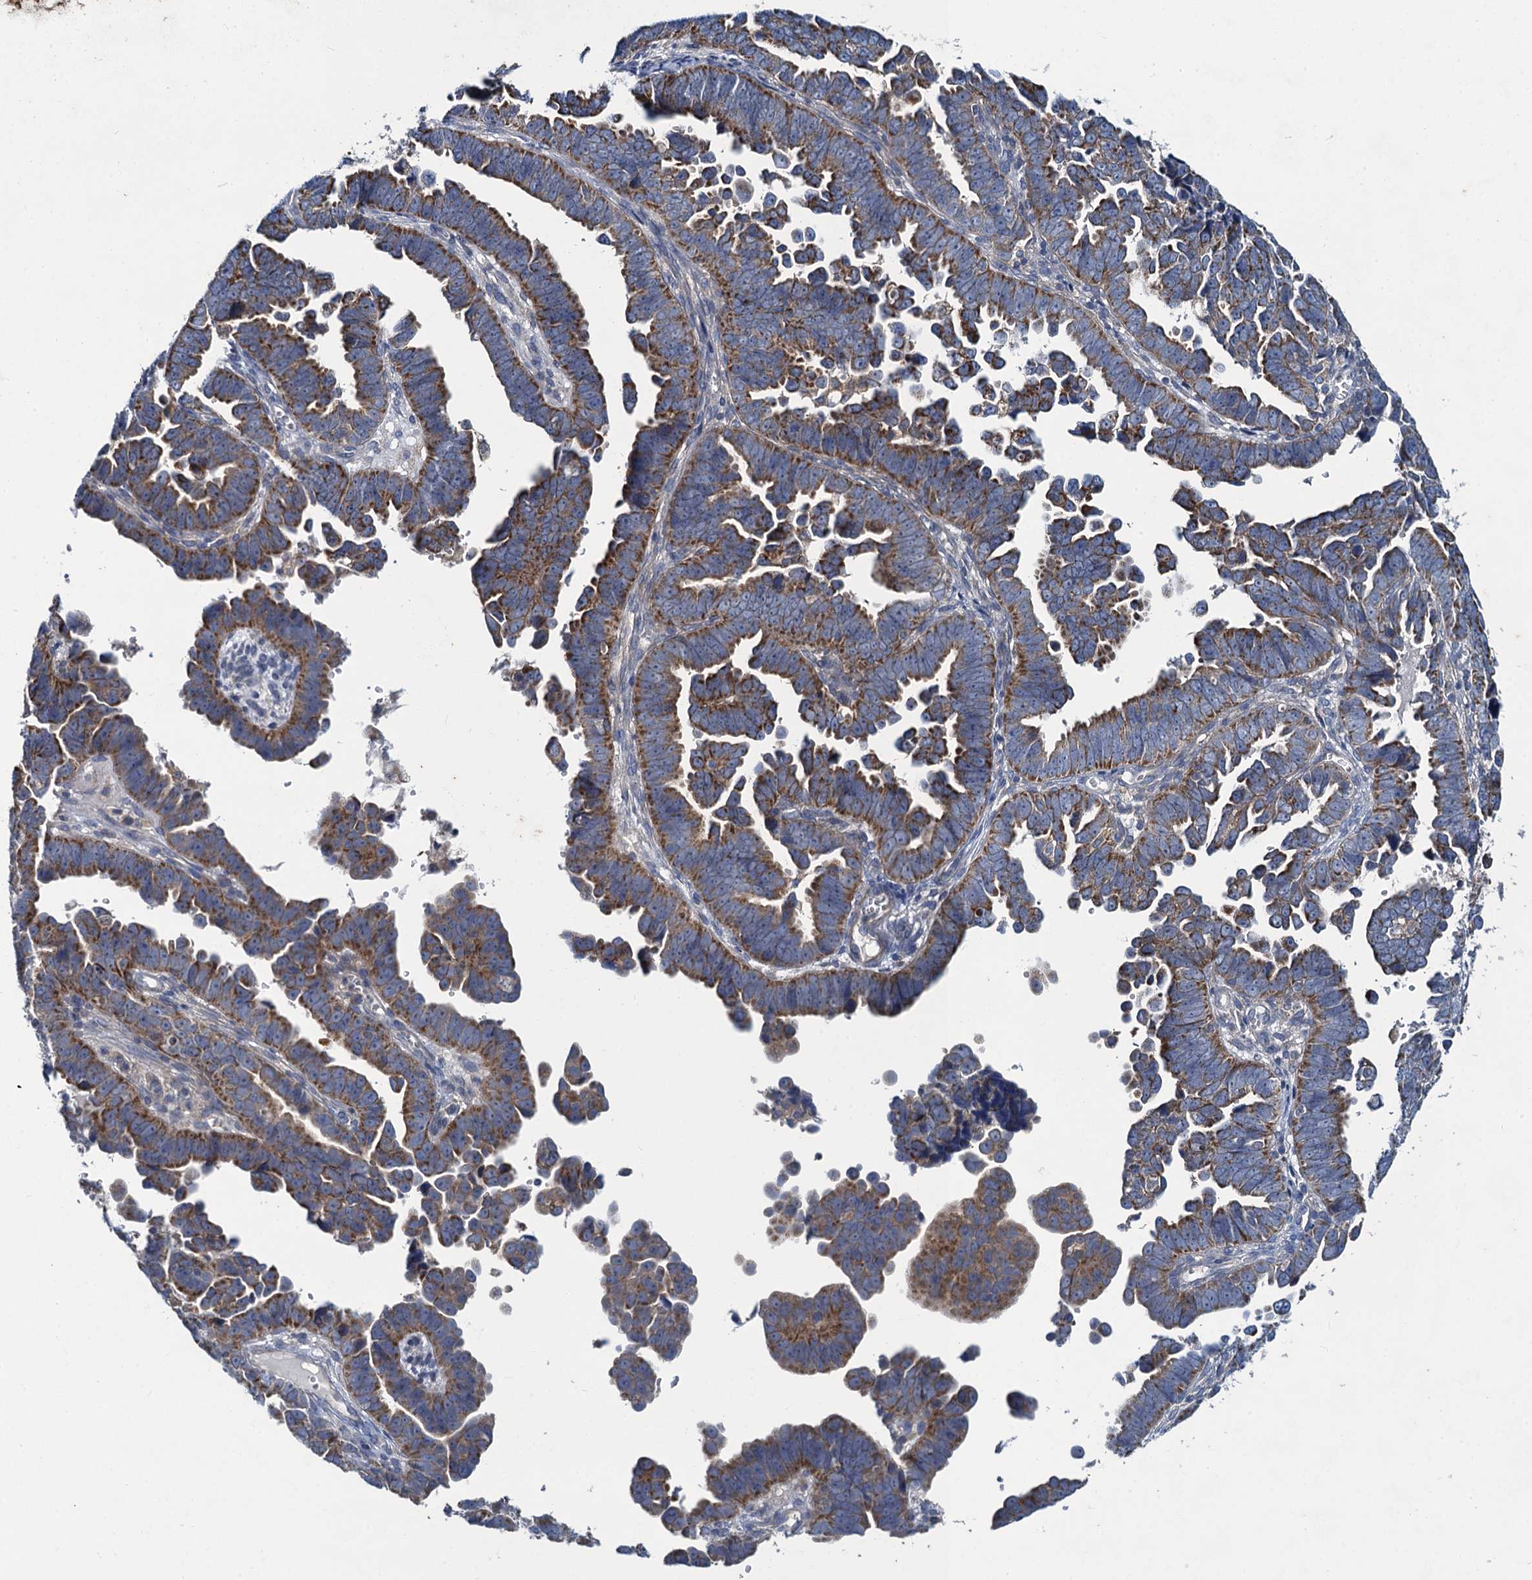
{"staining": {"intensity": "moderate", "quantity": ">75%", "location": "cytoplasmic/membranous"}, "tissue": "endometrial cancer", "cell_type": "Tumor cells", "image_type": "cancer", "snomed": [{"axis": "morphology", "description": "Adenocarcinoma, NOS"}, {"axis": "topography", "description": "Endometrium"}], "caption": "Endometrial adenocarcinoma stained for a protein (brown) shows moderate cytoplasmic/membranous positive positivity in approximately >75% of tumor cells.", "gene": "SNAP29", "patient": {"sex": "female", "age": 75}}